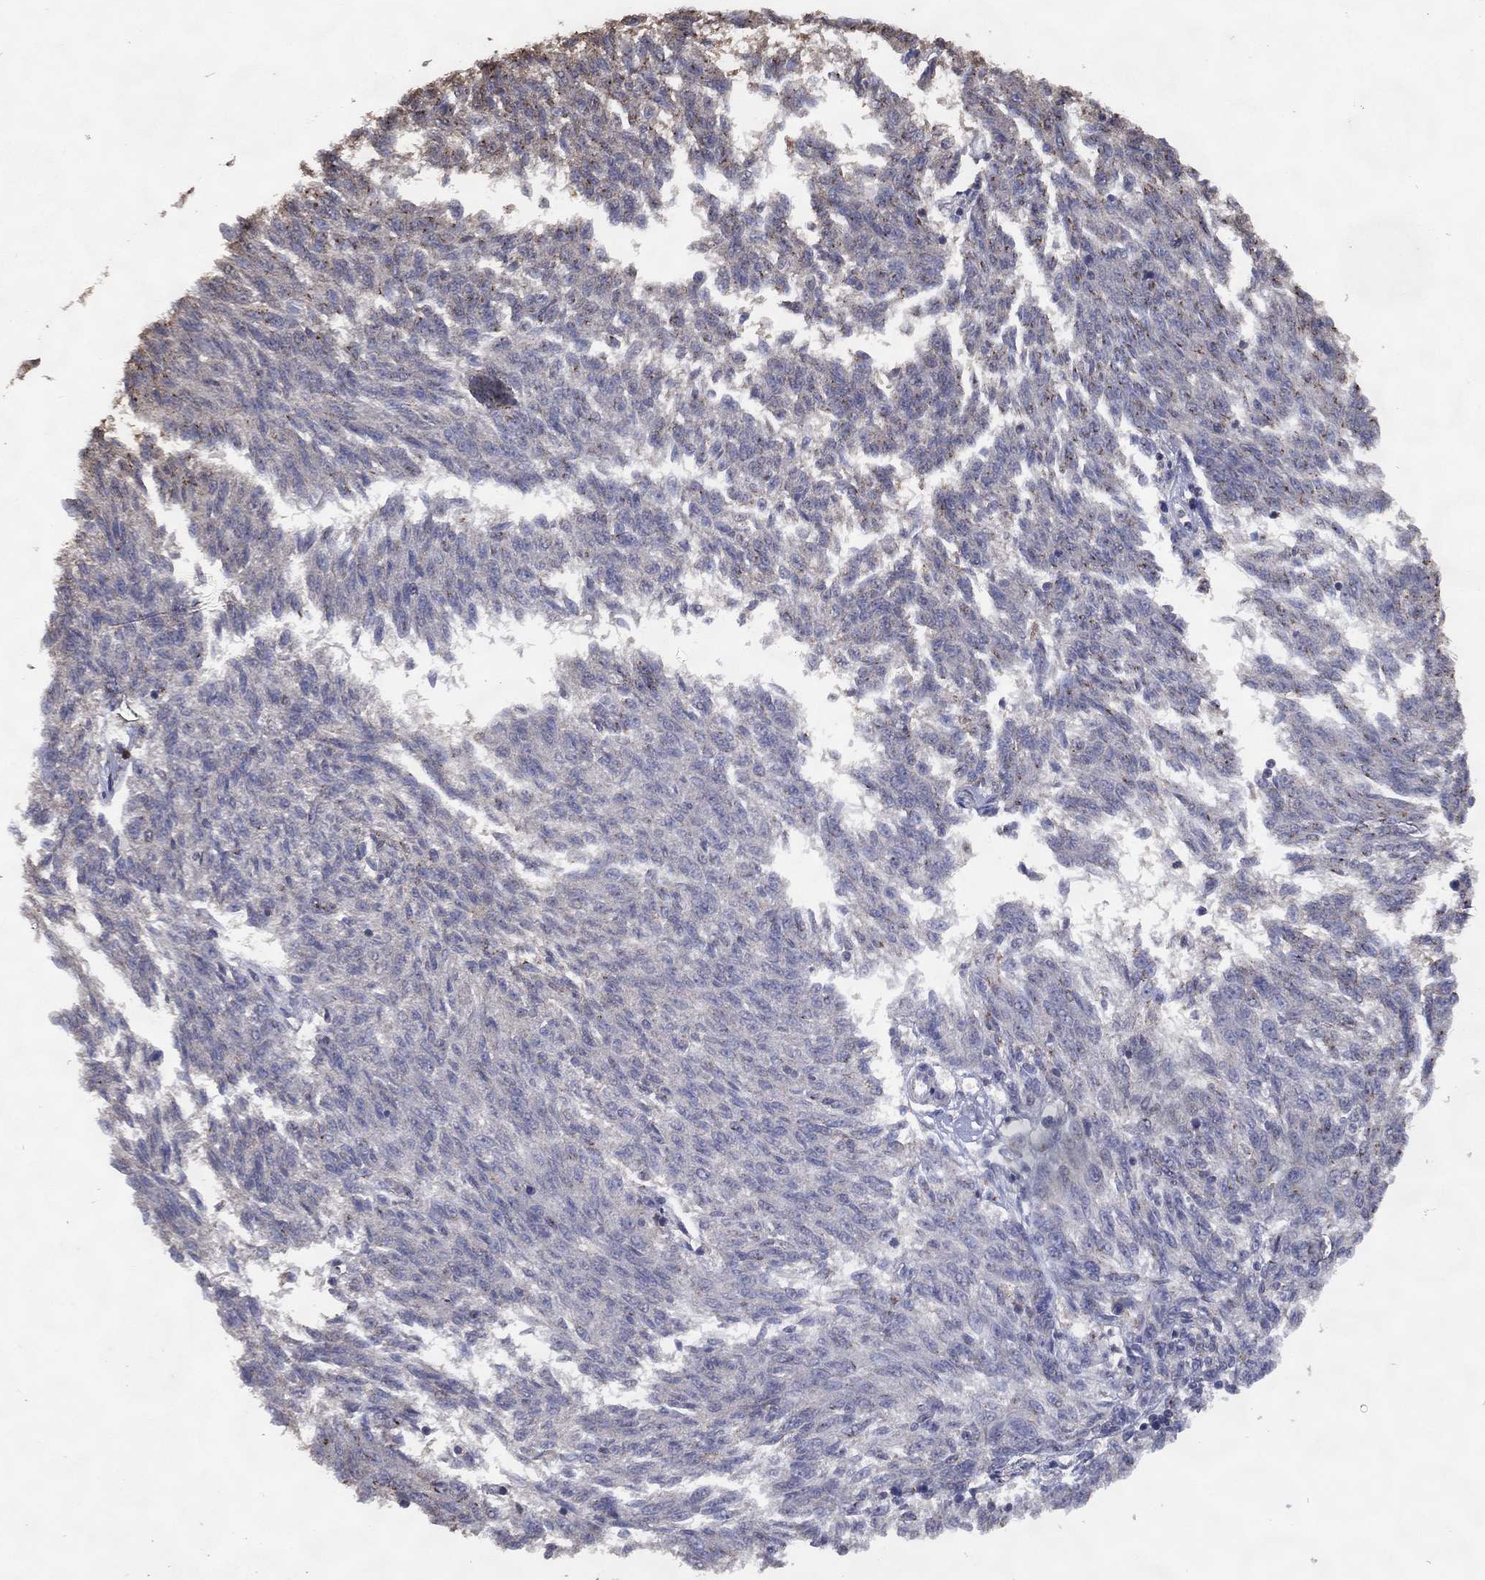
{"staining": {"intensity": "moderate", "quantity": "25%-75%", "location": "cytoplasmic/membranous"}, "tissue": "melanoma", "cell_type": "Tumor cells", "image_type": "cancer", "snomed": [{"axis": "morphology", "description": "Malignant melanoma, NOS"}, {"axis": "topography", "description": "Skin"}], "caption": "Immunohistochemistry image of human melanoma stained for a protein (brown), which exhibits medium levels of moderate cytoplasmic/membranous staining in approximately 25%-75% of tumor cells.", "gene": "GPR183", "patient": {"sex": "female", "age": 72}}